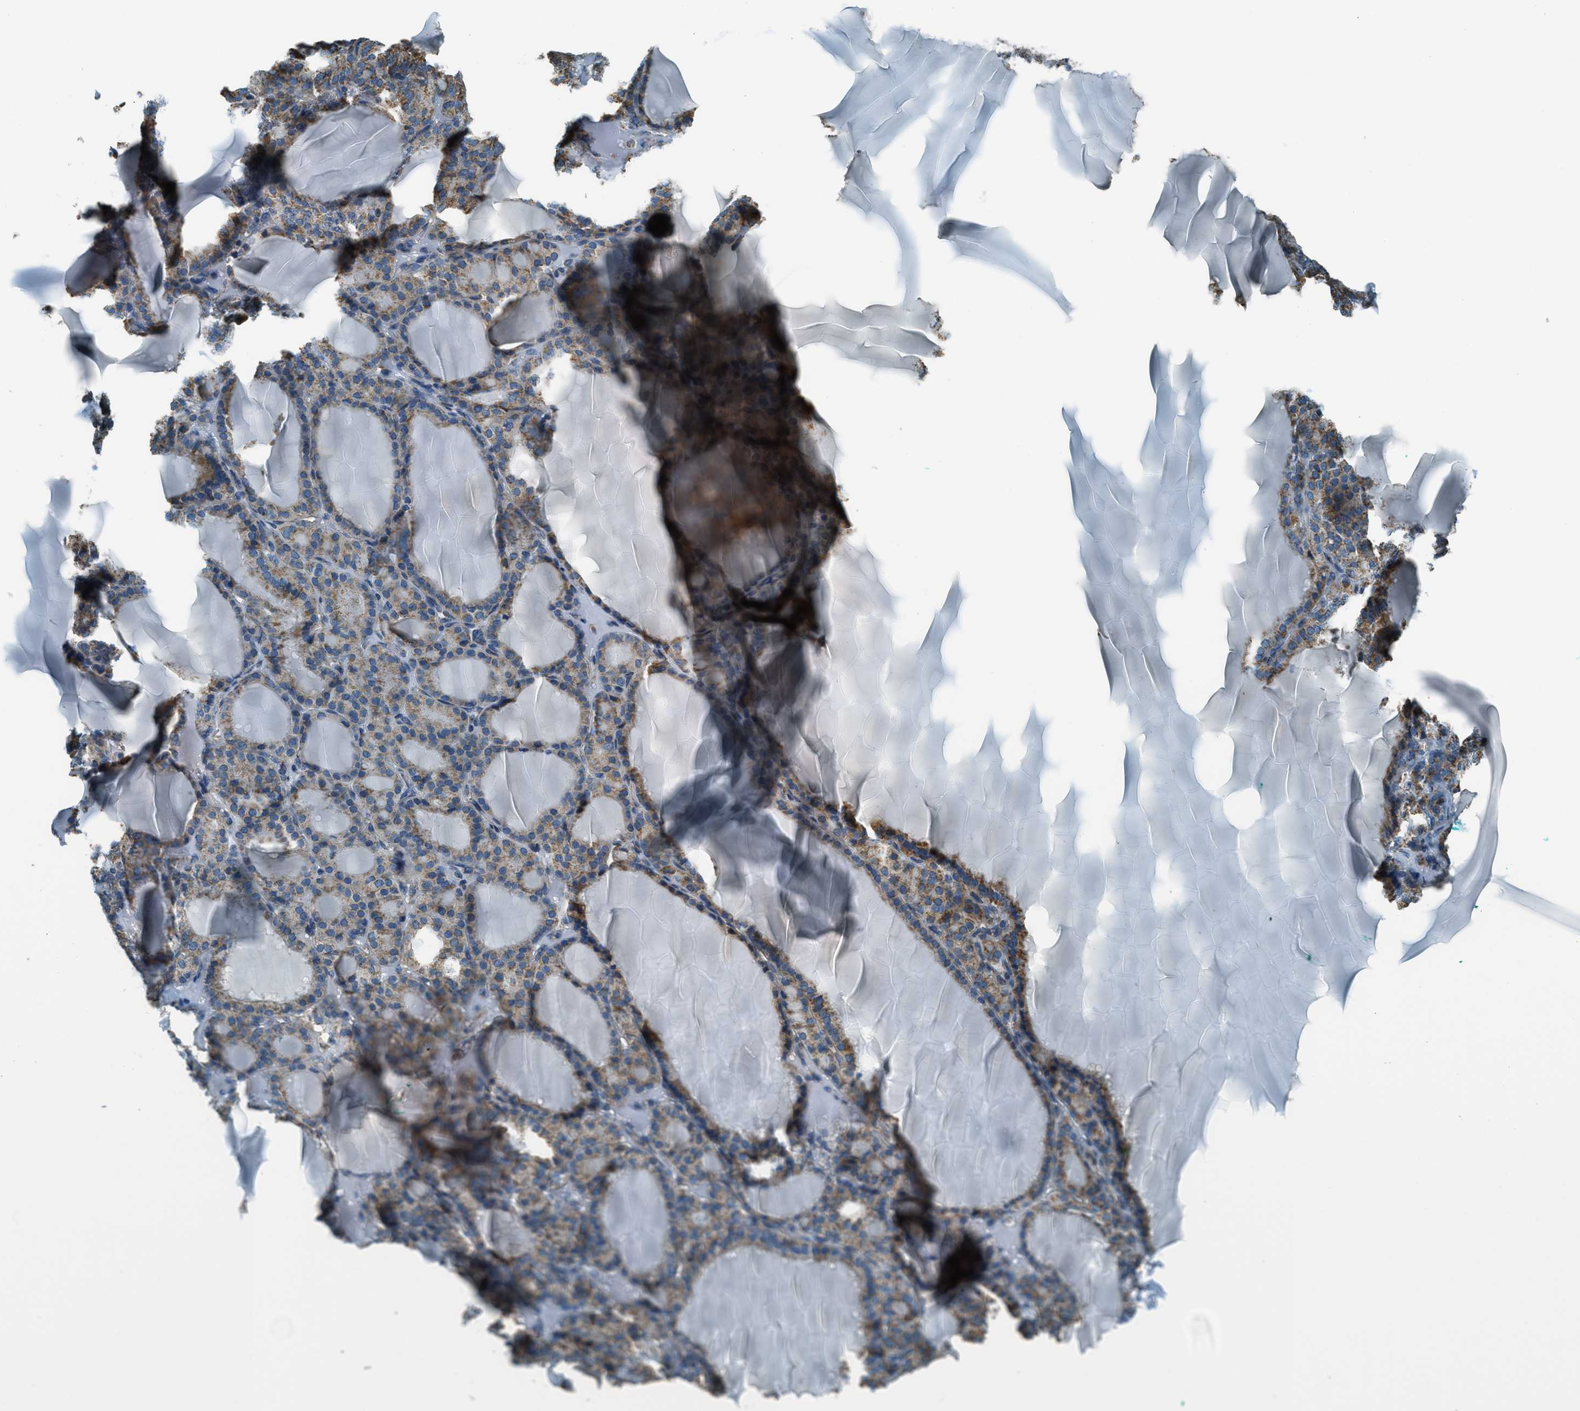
{"staining": {"intensity": "weak", "quantity": ">75%", "location": "cytoplasmic/membranous"}, "tissue": "thyroid gland", "cell_type": "Glandular cells", "image_type": "normal", "snomed": [{"axis": "morphology", "description": "Normal tissue, NOS"}, {"axis": "topography", "description": "Thyroid gland"}], "caption": "Benign thyroid gland displays weak cytoplasmic/membranous expression in about >75% of glandular cells, visualized by immunohistochemistry. Immunohistochemistry stains the protein in brown and the nuclei are stained blue.", "gene": "CHST15", "patient": {"sex": "female", "age": 28}}